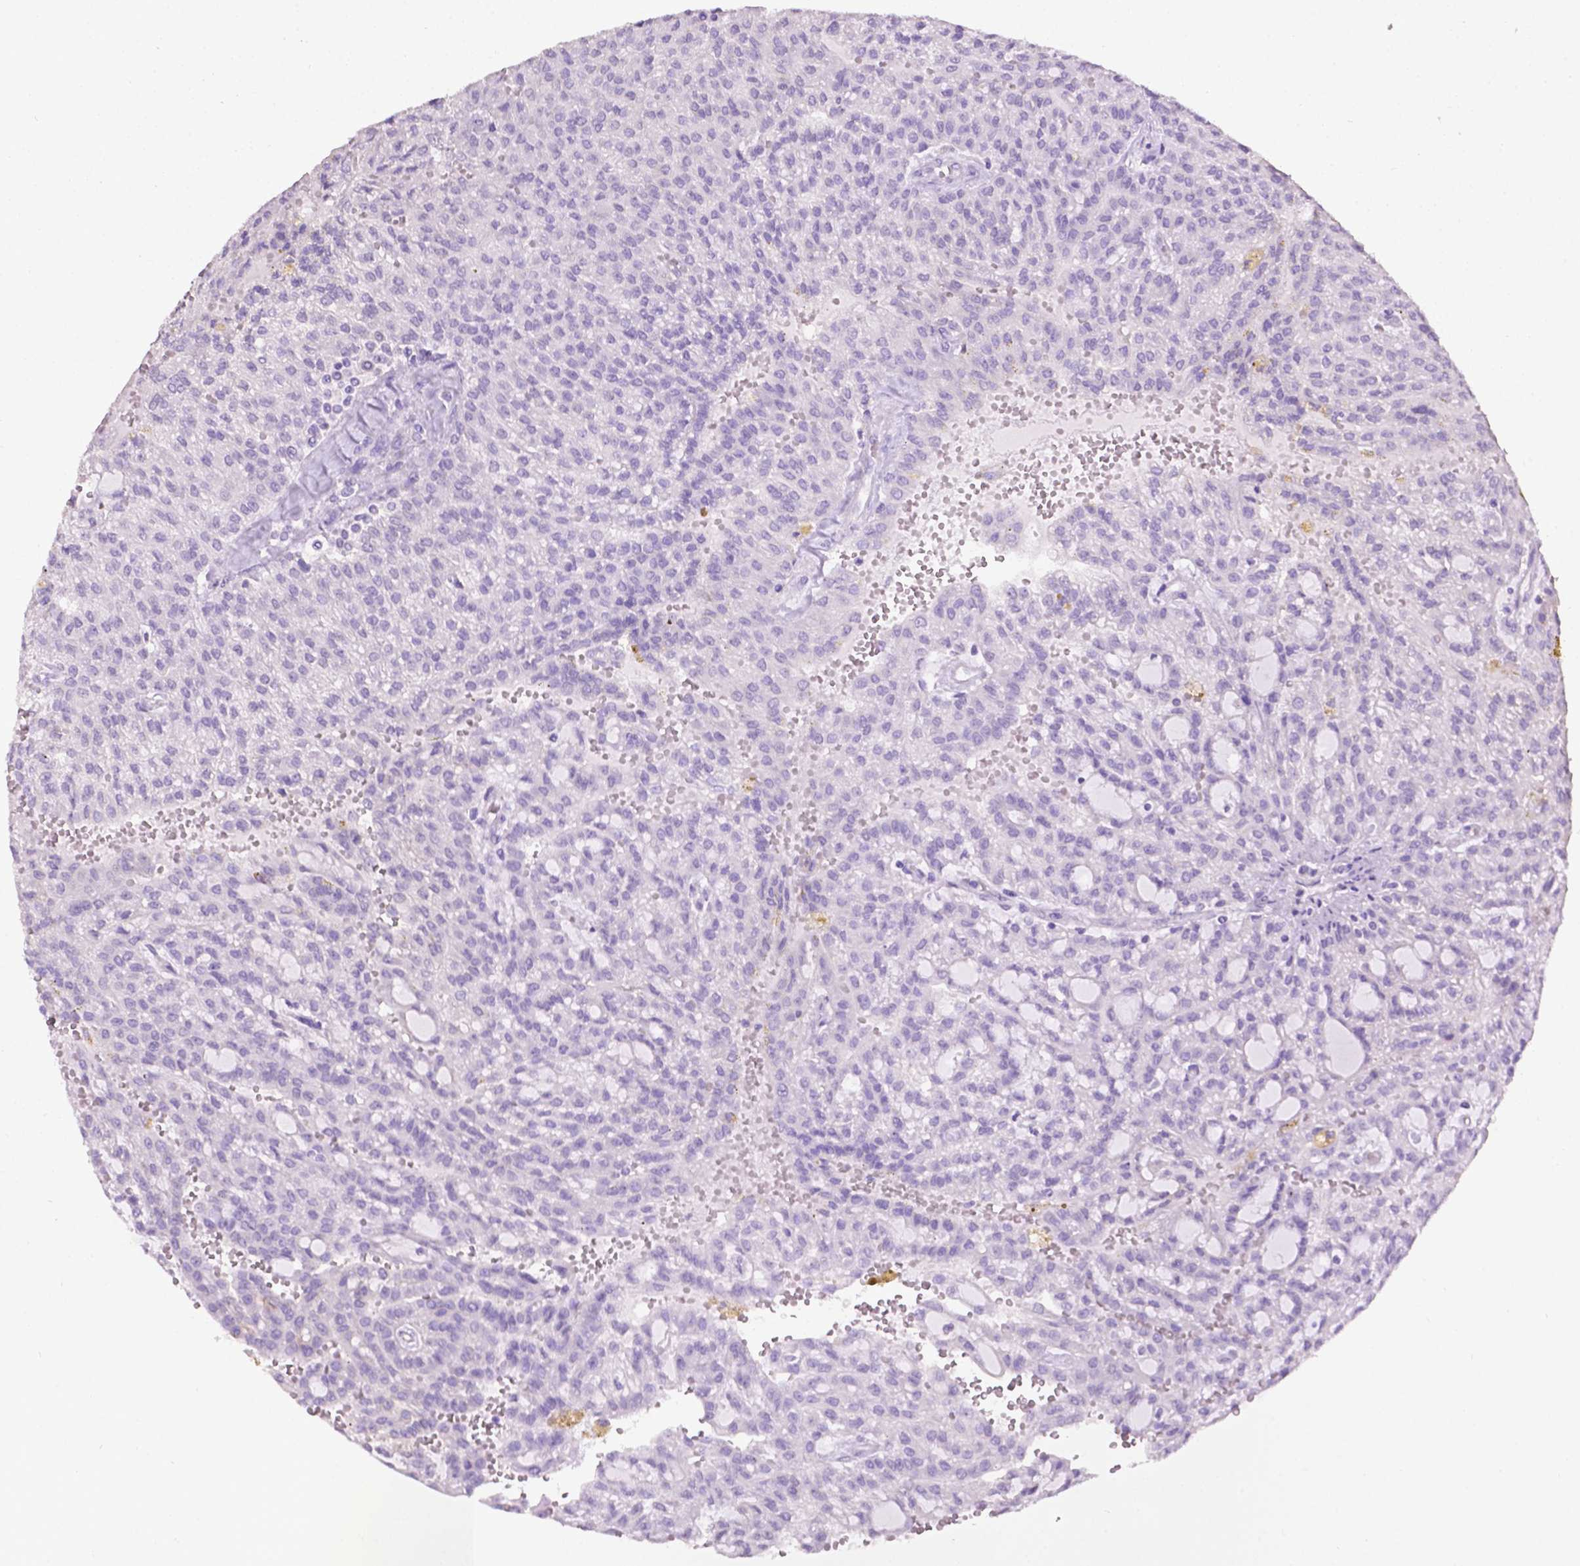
{"staining": {"intensity": "negative", "quantity": "none", "location": "none"}, "tissue": "renal cancer", "cell_type": "Tumor cells", "image_type": "cancer", "snomed": [{"axis": "morphology", "description": "Adenocarcinoma, NOS"}, {"axis": "topography", "description": "Kidney"}], "caption": "Human renal cancer (adenocarcinoma) stained for a protein using immunohistochemistry reveals no staining in tumor cells.", "gene": "TACSTD2", "patient": {"sex": "male", "age": 63}}